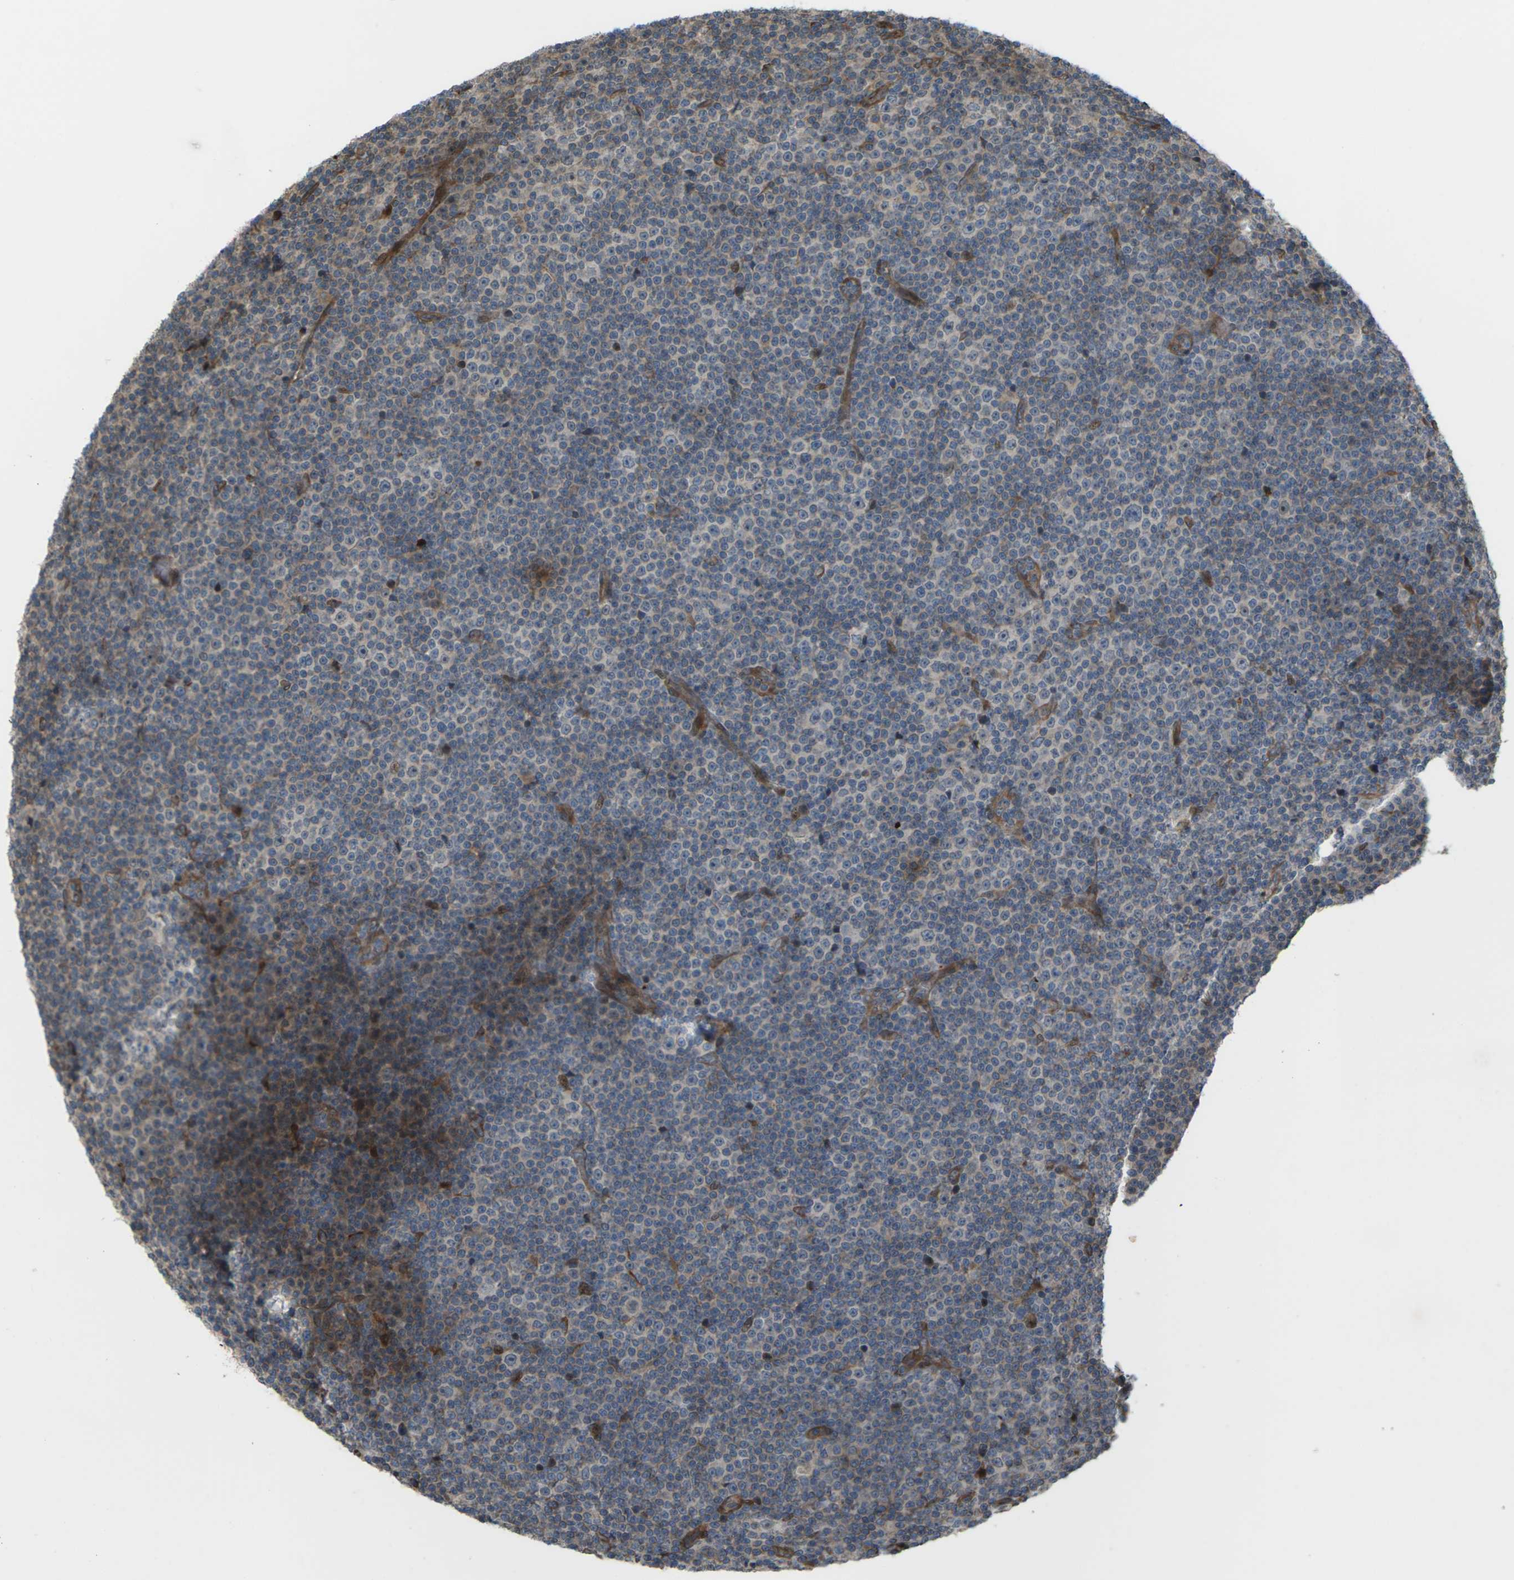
{"staining": {"intensity": "moderate", "quantity": "<25%", "location": "cytoplasmic/membranous"}, "tissue": "lymphoma", "cell_type": "Tumor cells", "image_type": "cancer", "snomed": [{"axis": "morphology", "description": "Malignant lymphoma, non-Hodgkin's type, Low grade"}, {"axis": "topography", "description": "Lymph node"}], "caption": "Immunohistochemistry (IHC) image of human lymphoma stained for a protein (brown), which displays low levels of moderate cytoplasmic/membranous expression in approximately <25% of tumor cells.", "gene": "ROBO1", "patient": {"sex": "female", "age": 67}}